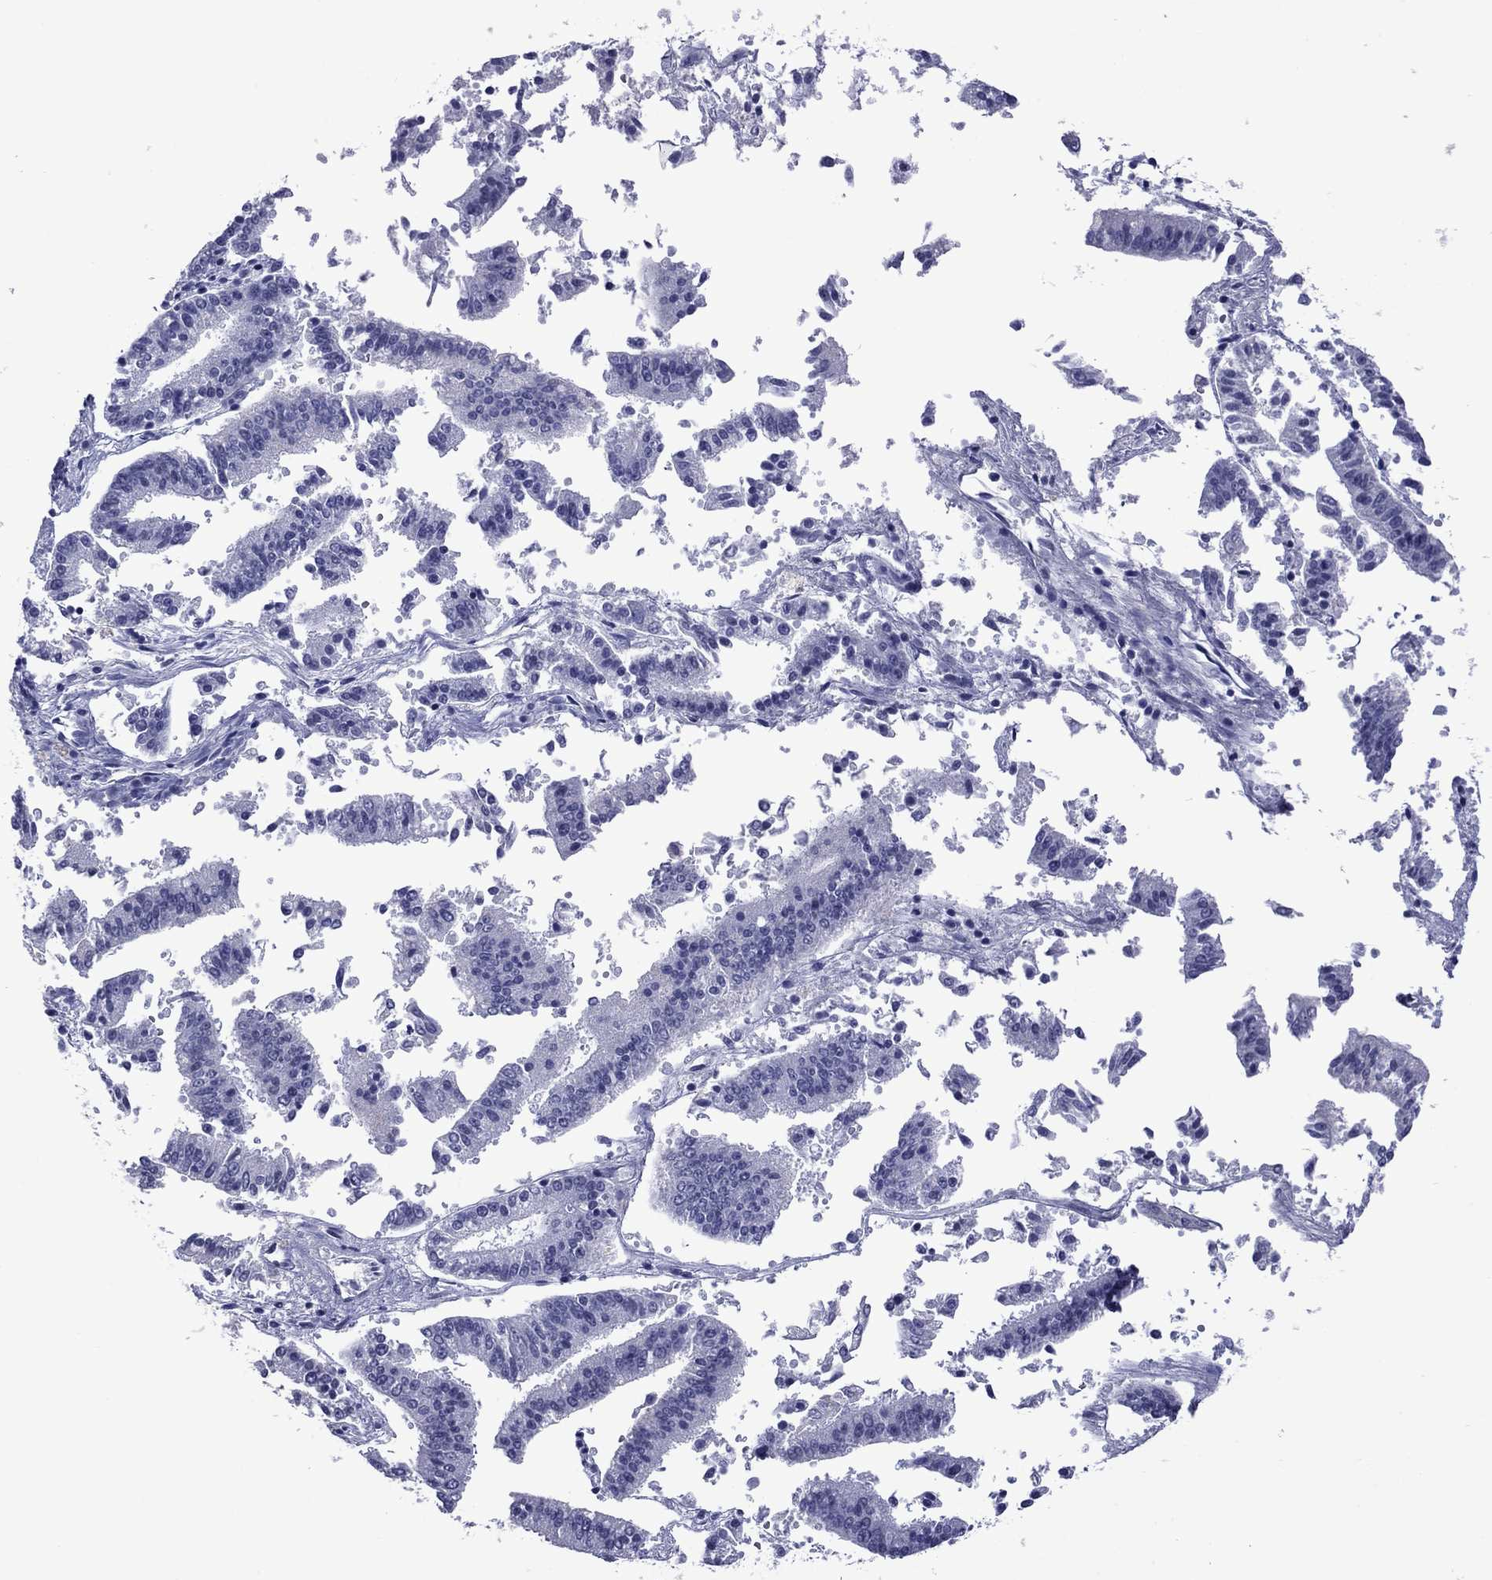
{"staining": {"intensity": "negative", "quantity": "none", "location": "none"}, "tissue": "endometrial cancer", "cell_type": "Tumor cells", "image_type": "cancer", "snomed": [{"axis": "morphology", "description": "Adenocarcinoma, NOS"}, {"axis": "topography", "description": "Endometrium"}], "caption": "A histopathology image of endometrial cancer (adenocarcinoma) stained for a protein demonstrates no brown staining in tumor cells. (Stains: DAB immunohistochemistry (IHC) with hematoxylin counter stain, Microscopy: brightfield microscopy at high magnification).", "gene": "PIWIL1", "patient": {"sex": "female", "age": 66}}